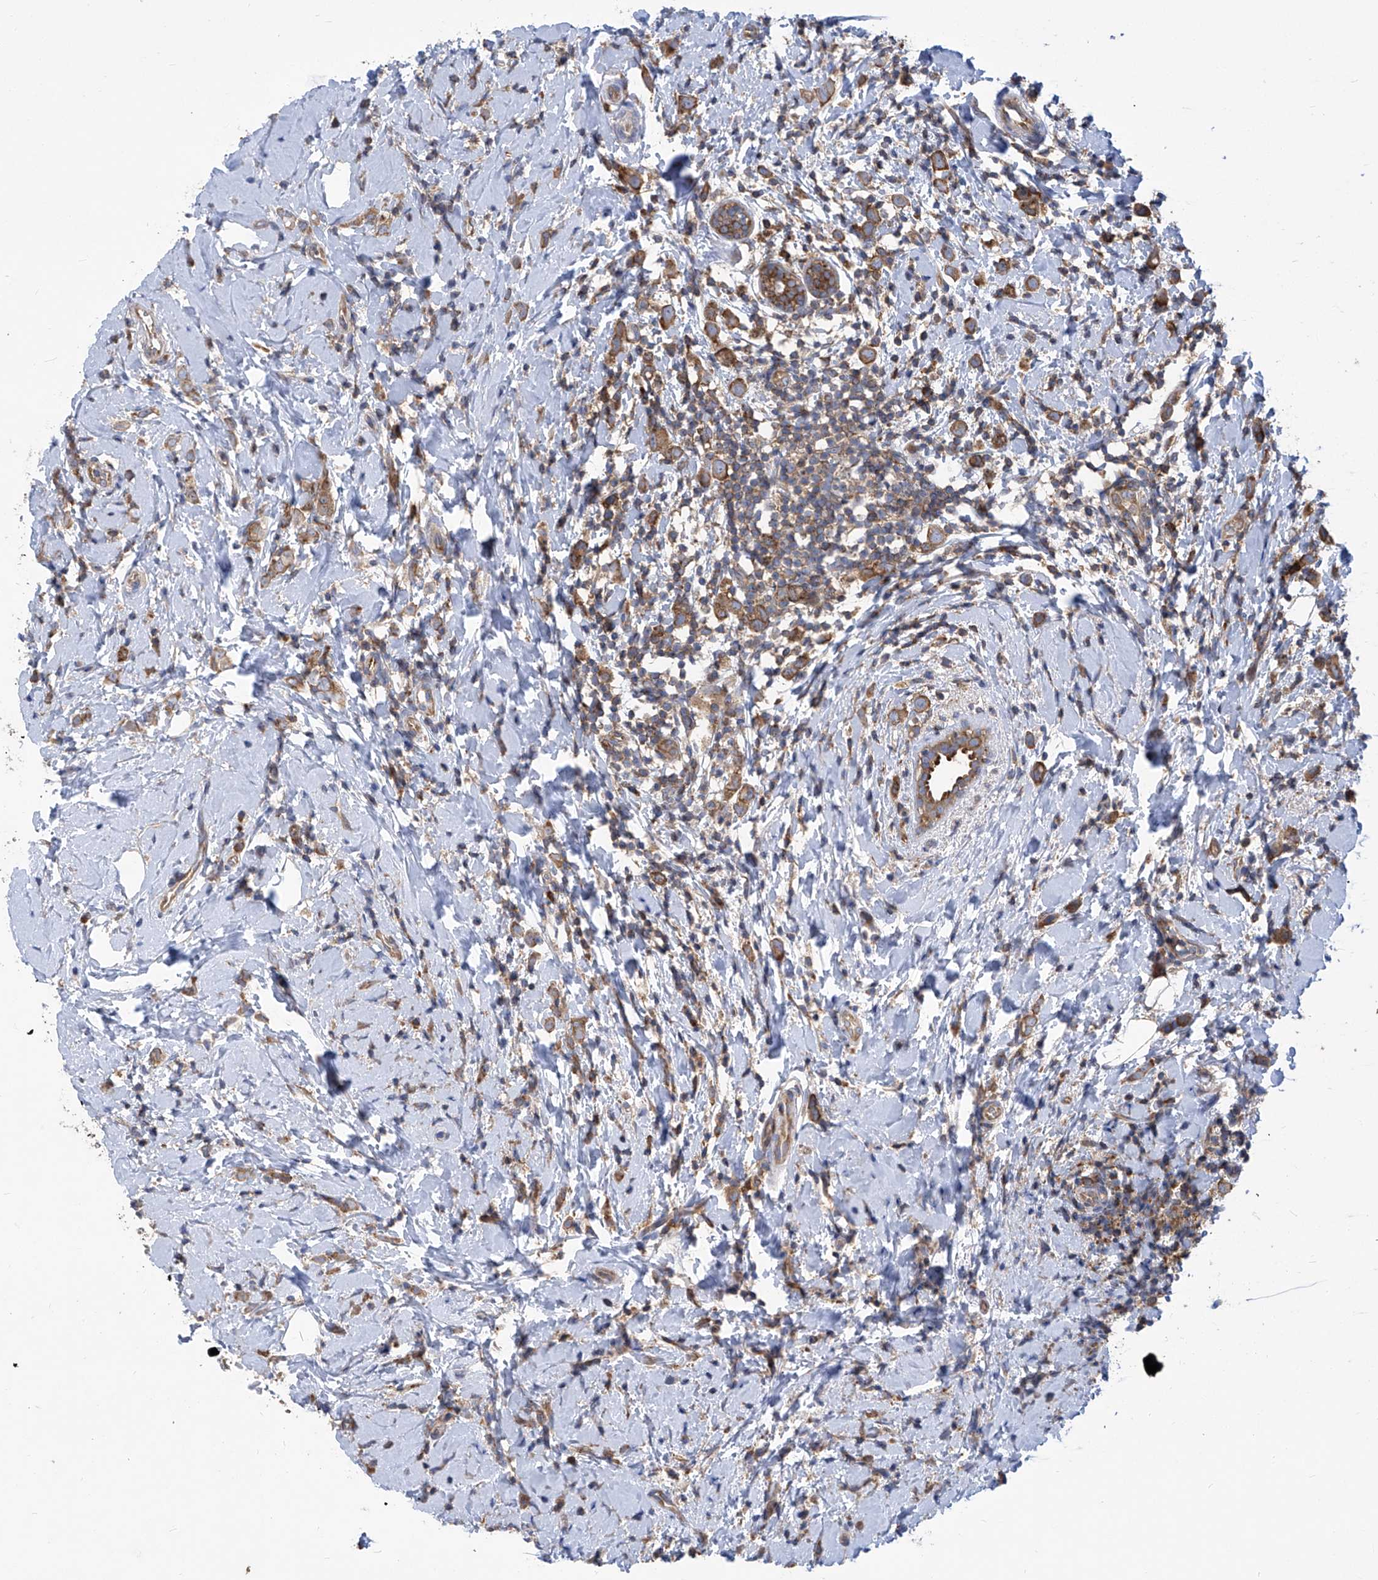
{"staining": {"intensity": "moderate", "quantity": ">75%", "location": "cytoplasmic/membranous"}, "tissue": "breast cancer", "cell_type": "Tumor cells", "image_type": "cancer", "snomed": [{"axis": "morphology", "description": "Lobular carcinoma"}, {"axis": "topography", "description": "Breast"}], "caption": "Immunohistochemical staining of breast lobular carcinoma reveals moderate cytoplasmic/membranous protein staining in approximately >75% of tumor cells.", "gene": "EIF3M", "patient": {"sex": "female", "age": 47}}